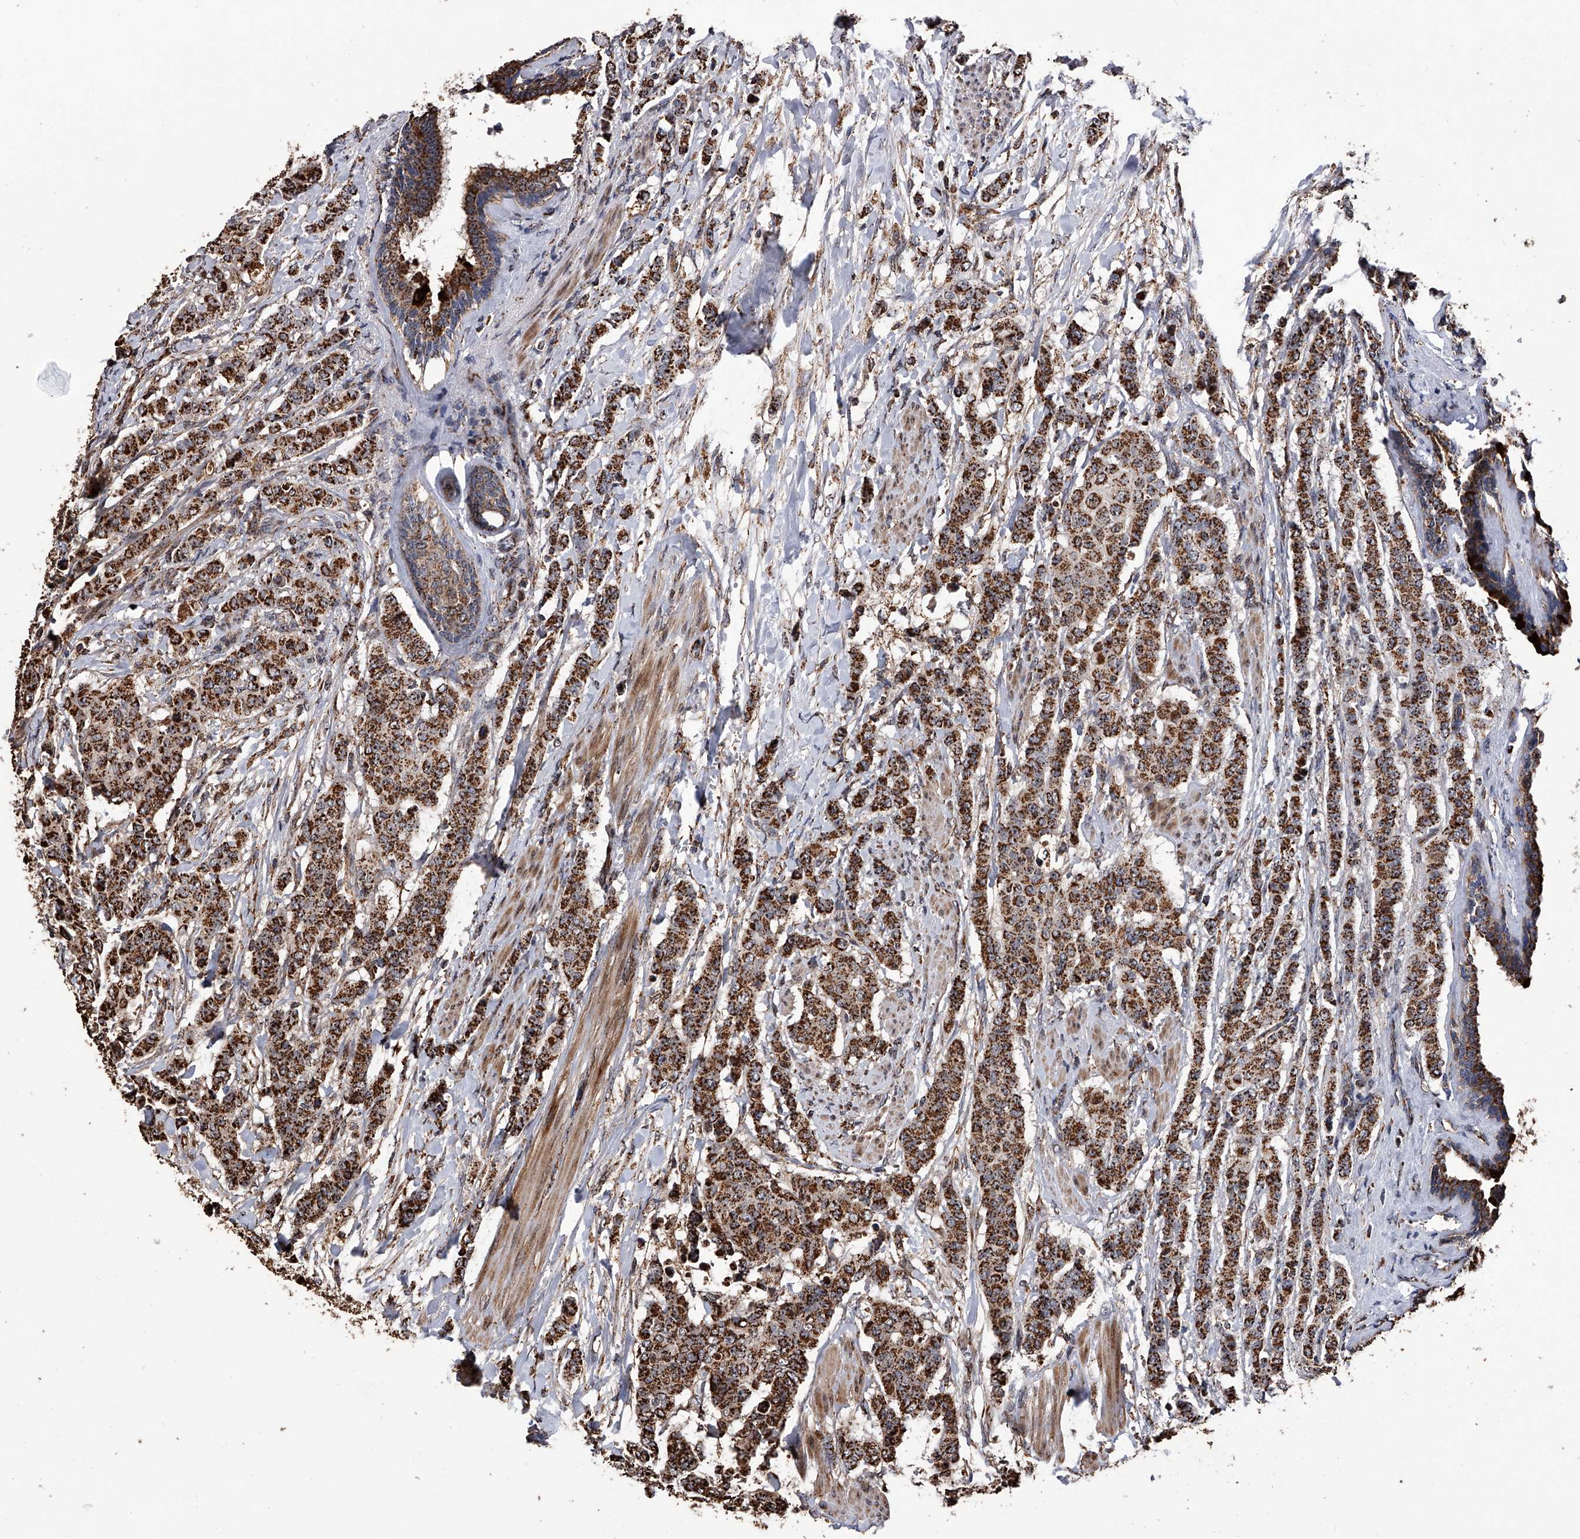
{"staining": {"intensity": "strong", "quantity": ">75%", "location": "cytoplasmic/membranous"}, "tissue": "breast cancer", "cell_type": "Tumor cells", "image_type": "cancer", "snomed": [{"axis": "morphology", "description": "Duct carcinoma"}, {"axis": "topography", "description": "Breast"}], "caption": "Tumor cells exhibit high levels of strong cytoplasmic/membranous expression in approximately >75% of cells in breast cancer (intraductal carcinoma). The staining is performed using DAB brown chromogen to label protein expression. The nuclei are counter-stained blue using hematoxylin.", "gene": "SMPDL3A", "patient": {"sex": "female", "age": 40}}